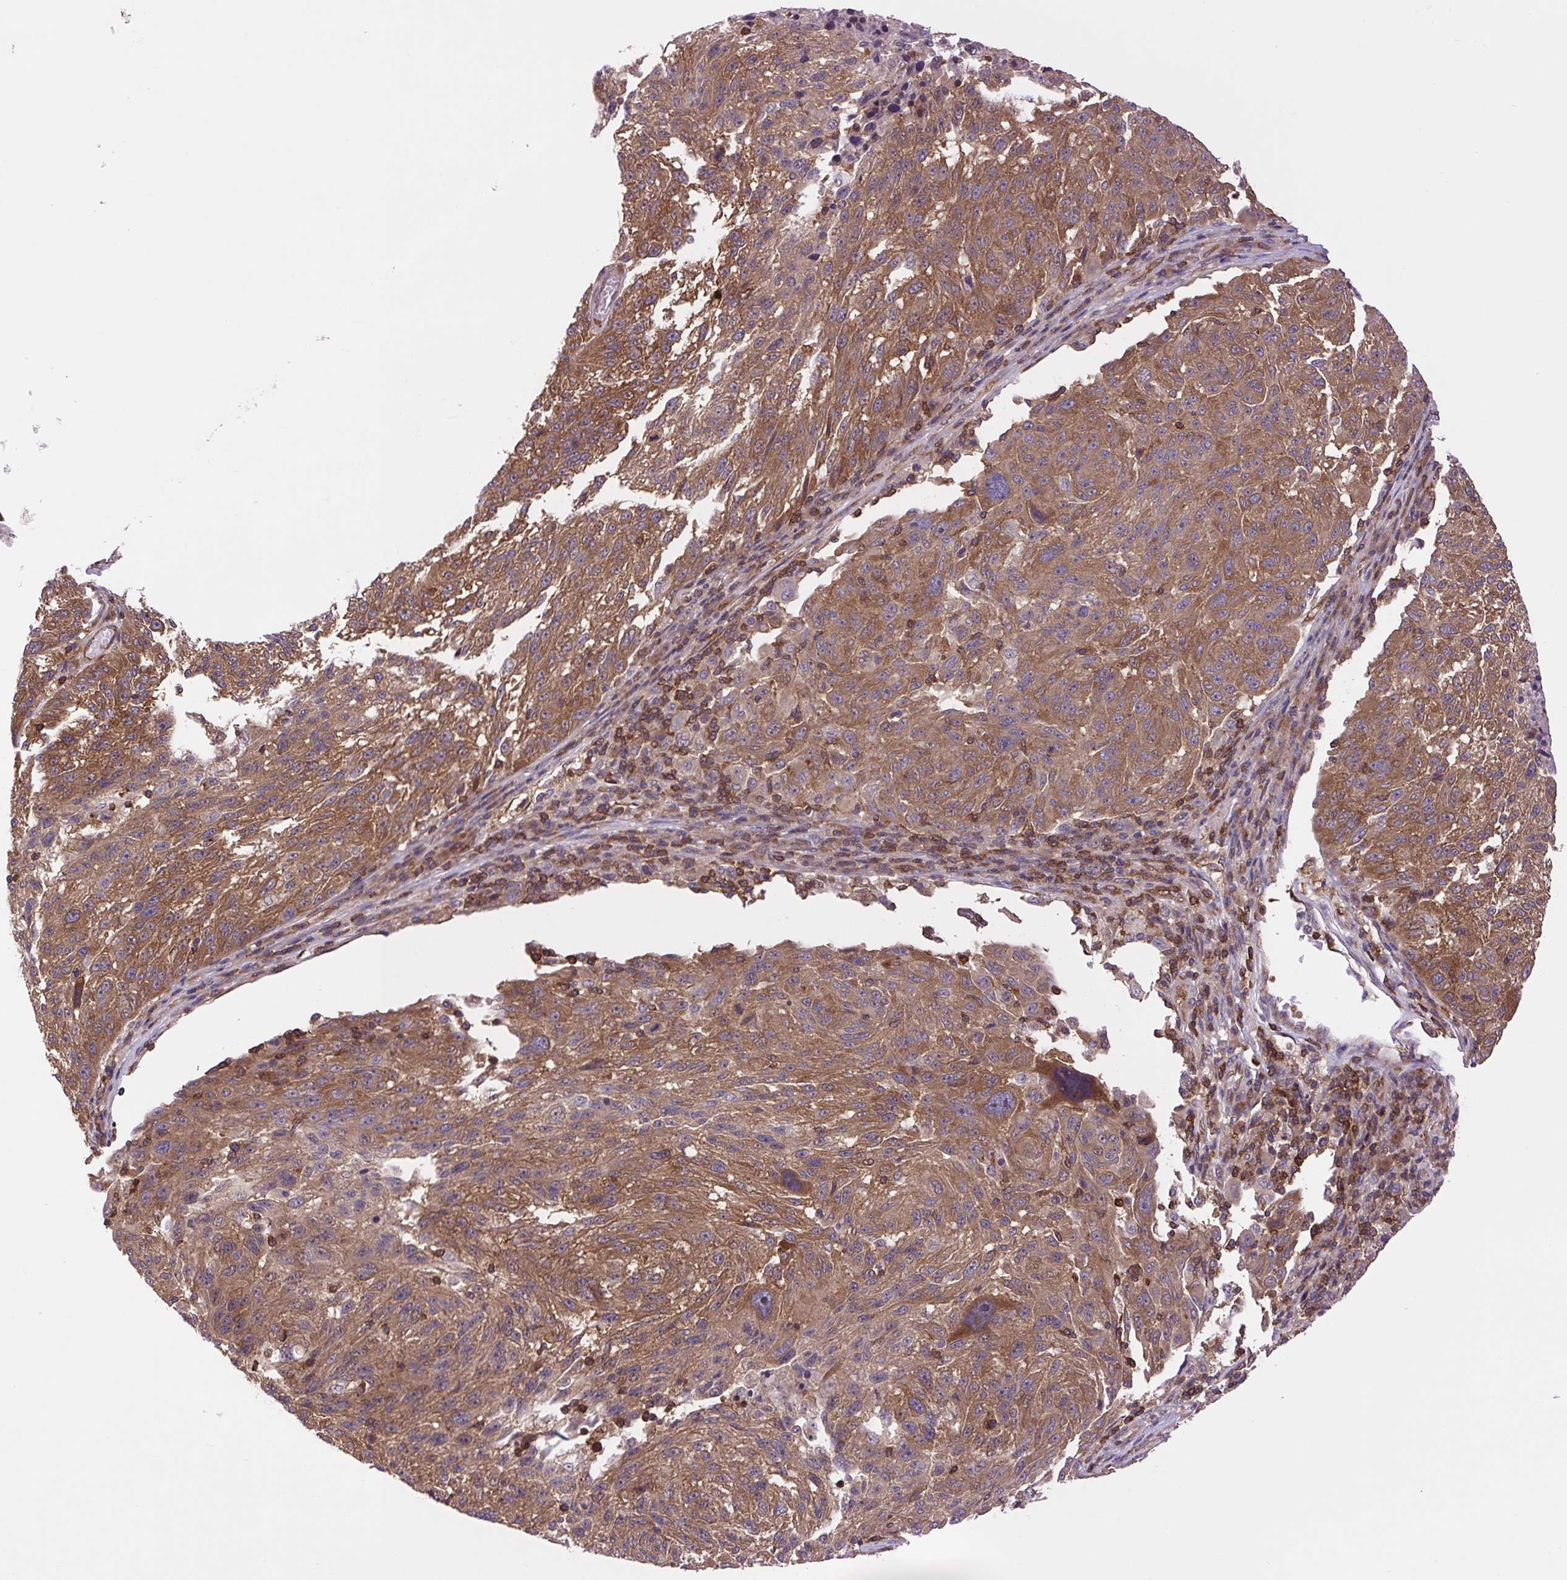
{"staining": {"intensity": "strong", "quantity": ">75%", "location": "cytoplasmic/membranous"}, "tissue": "melanoma", "cell_type": "Tumor cells", "image_type": "cancer", "snomed": [{"axis": "morphology", "description": "Malignant melanoma, NOS"}, {"axis": "topography", "description": "Skin"}], "caption": "Strong cytoplasmic/membranous protein staining is present in approximately >75% of tumor cells in melanoma. The staining was performed using DAB (3,3'-diaminobenzidine) to visualize the protein expression in brown, while the nuclei were stained in blue with hematoxylin (Magnification: 20x).", "gene": "PLCG1", "patient": {"sex": "male", "age": 53}}